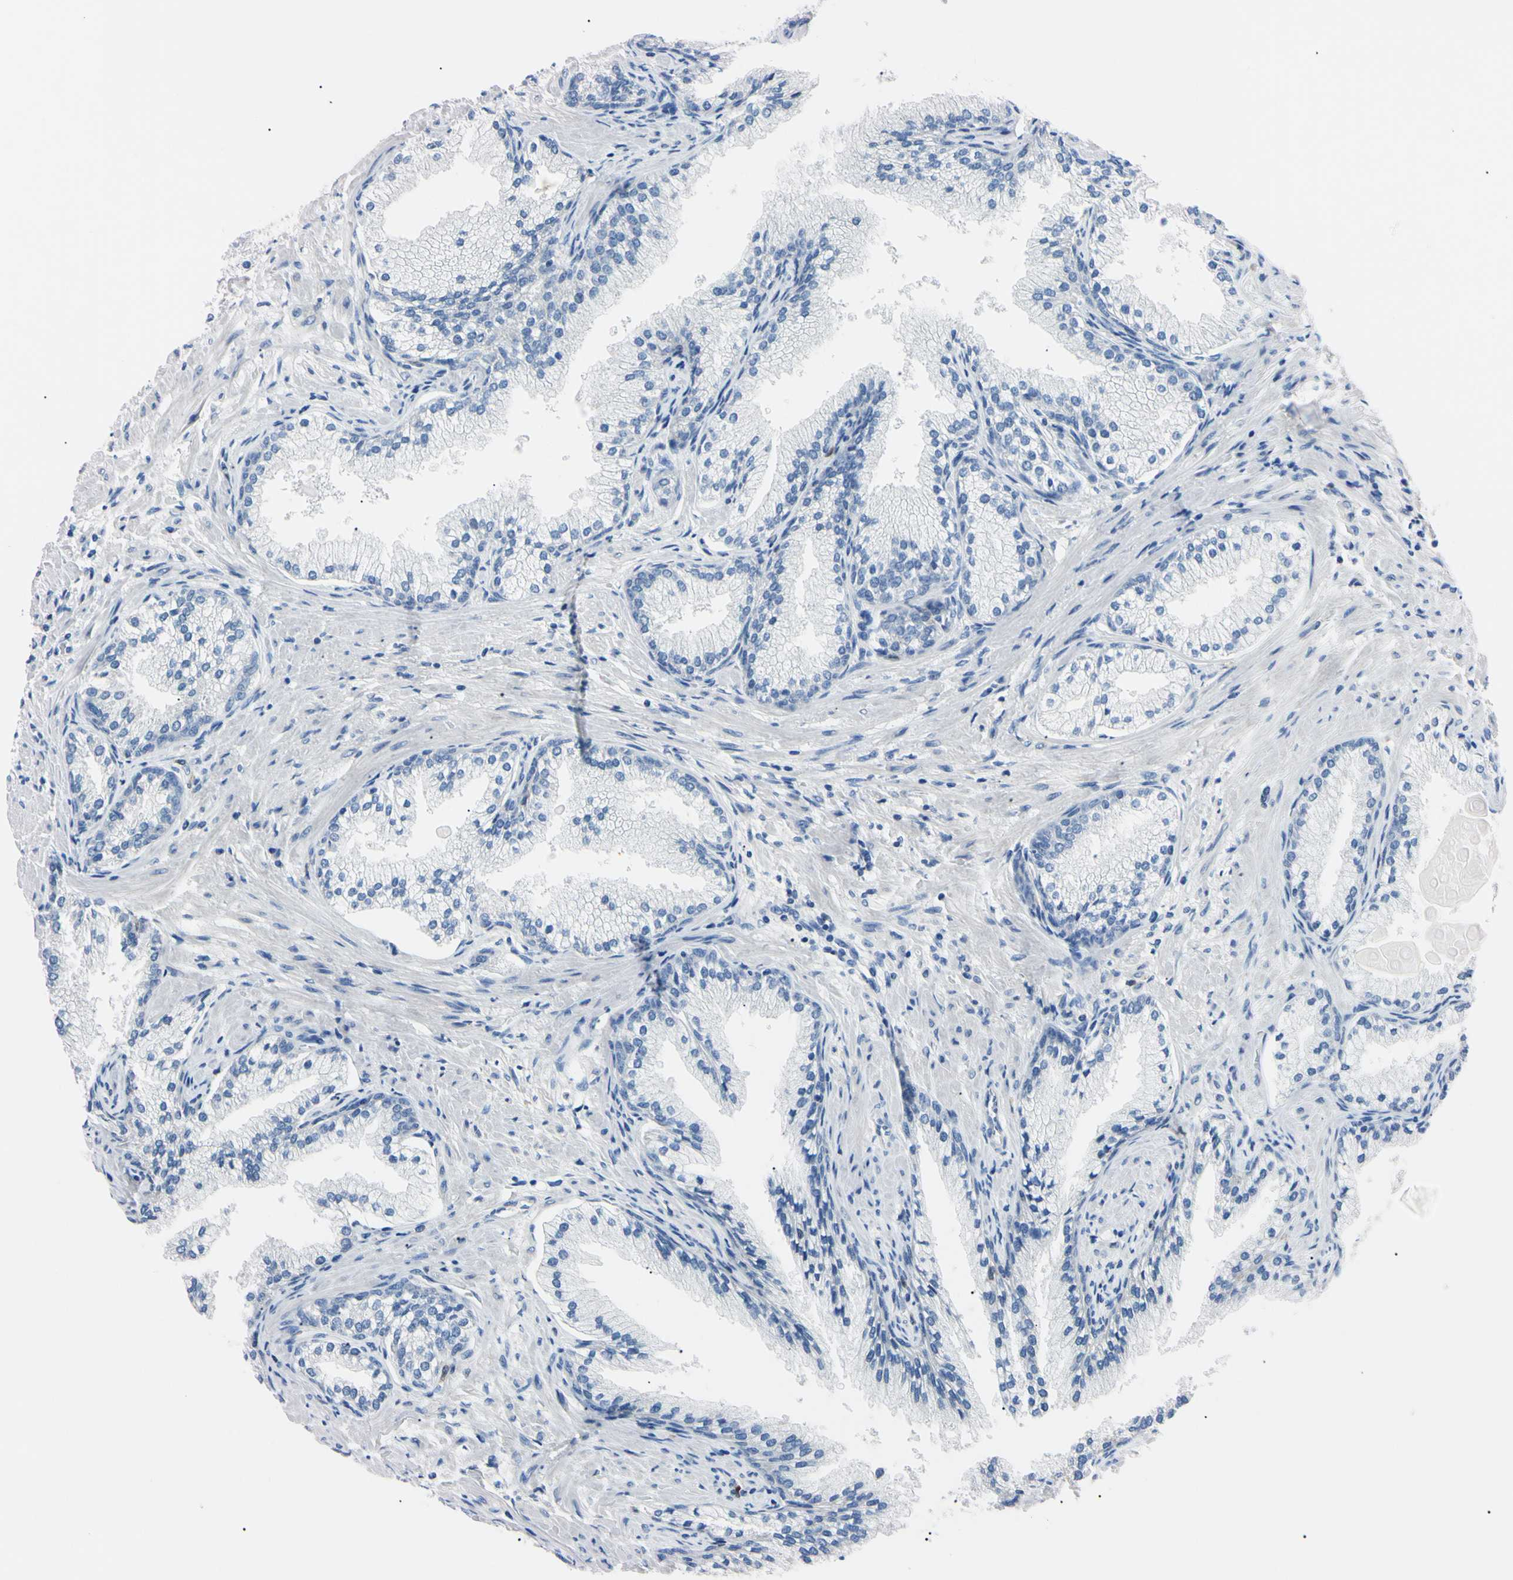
{"staining": {"intensity": "negative", "quantity": "none", "location": "none"}, "tissue": "prostate cancer", "cell_type": "Tumor cells", "image_type": "cancer", "snomed": [{"axis": "morphology", "description": "Adenocarcinoma, High grade"}, {"axis": "topography", "description": "Prostate"}], "caption": "Immunohistochemistry micrograph of human prostate cancer stained for a protein (brown), which reveals no positivity in tumor cells.", "gene": "NCF4", "patient": {"sex": "male", "age": 58}}